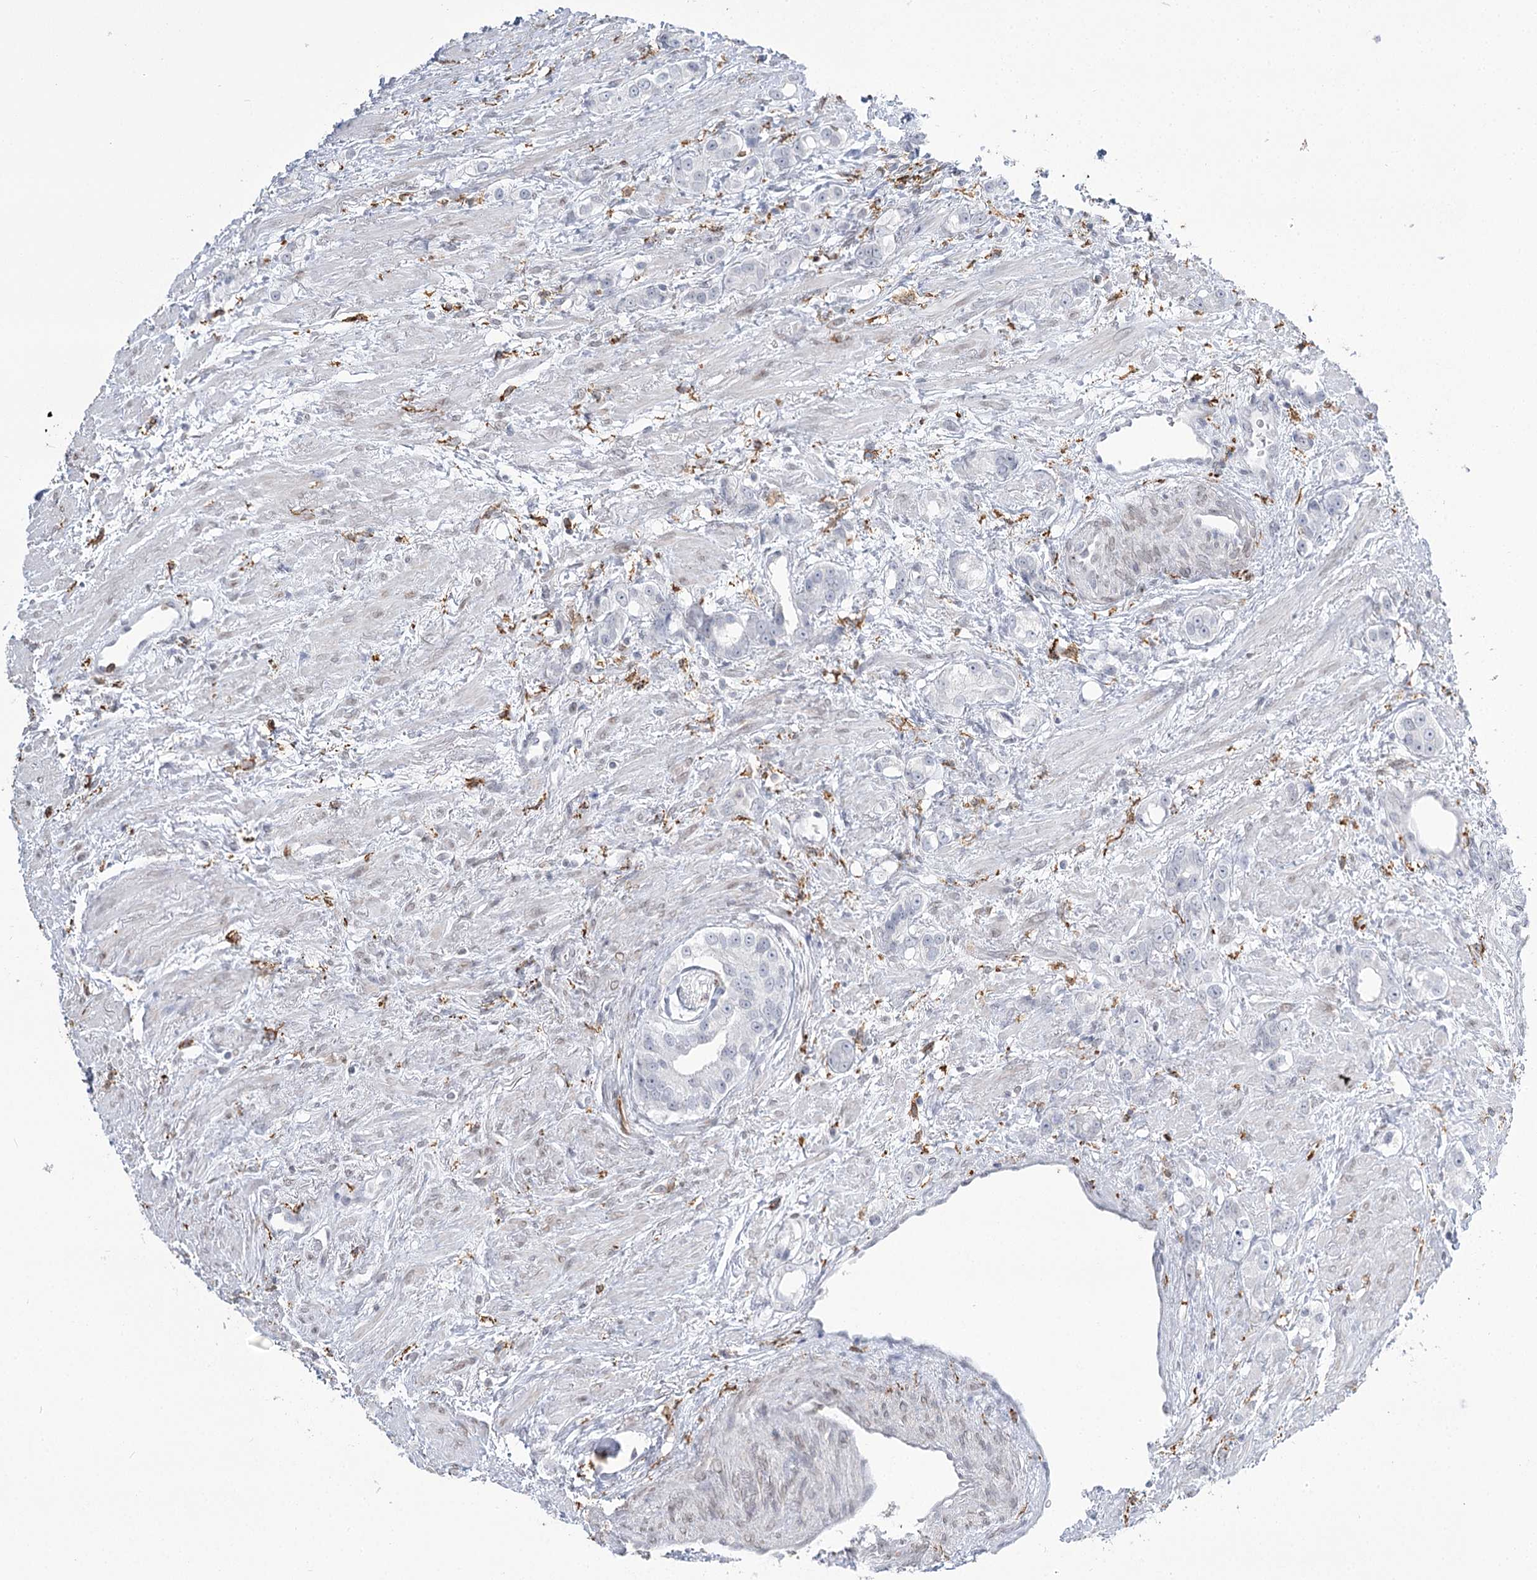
{"staining": {"intensity": "negative", "quantity": "none", "location": "none"}, "tissue": "prostate cancer", "cell_type": "Tumor cells", "image_type": "cancer", "snomed": [{"axis": "morphology", "description": "Adenocarcinoma, High grade"}, {"axis": "topography", "description": "Prostate"}], "caption": "High magnification brightfield microscopy of prostate cancer stained with DAB (3,3'-diaminobenzidine) (brown) and counterstained with hematoxylin (blue): tumor cells show no significant expression.", "gene": "C11orf1", "patient": {"sex": "male", "age": 63}}